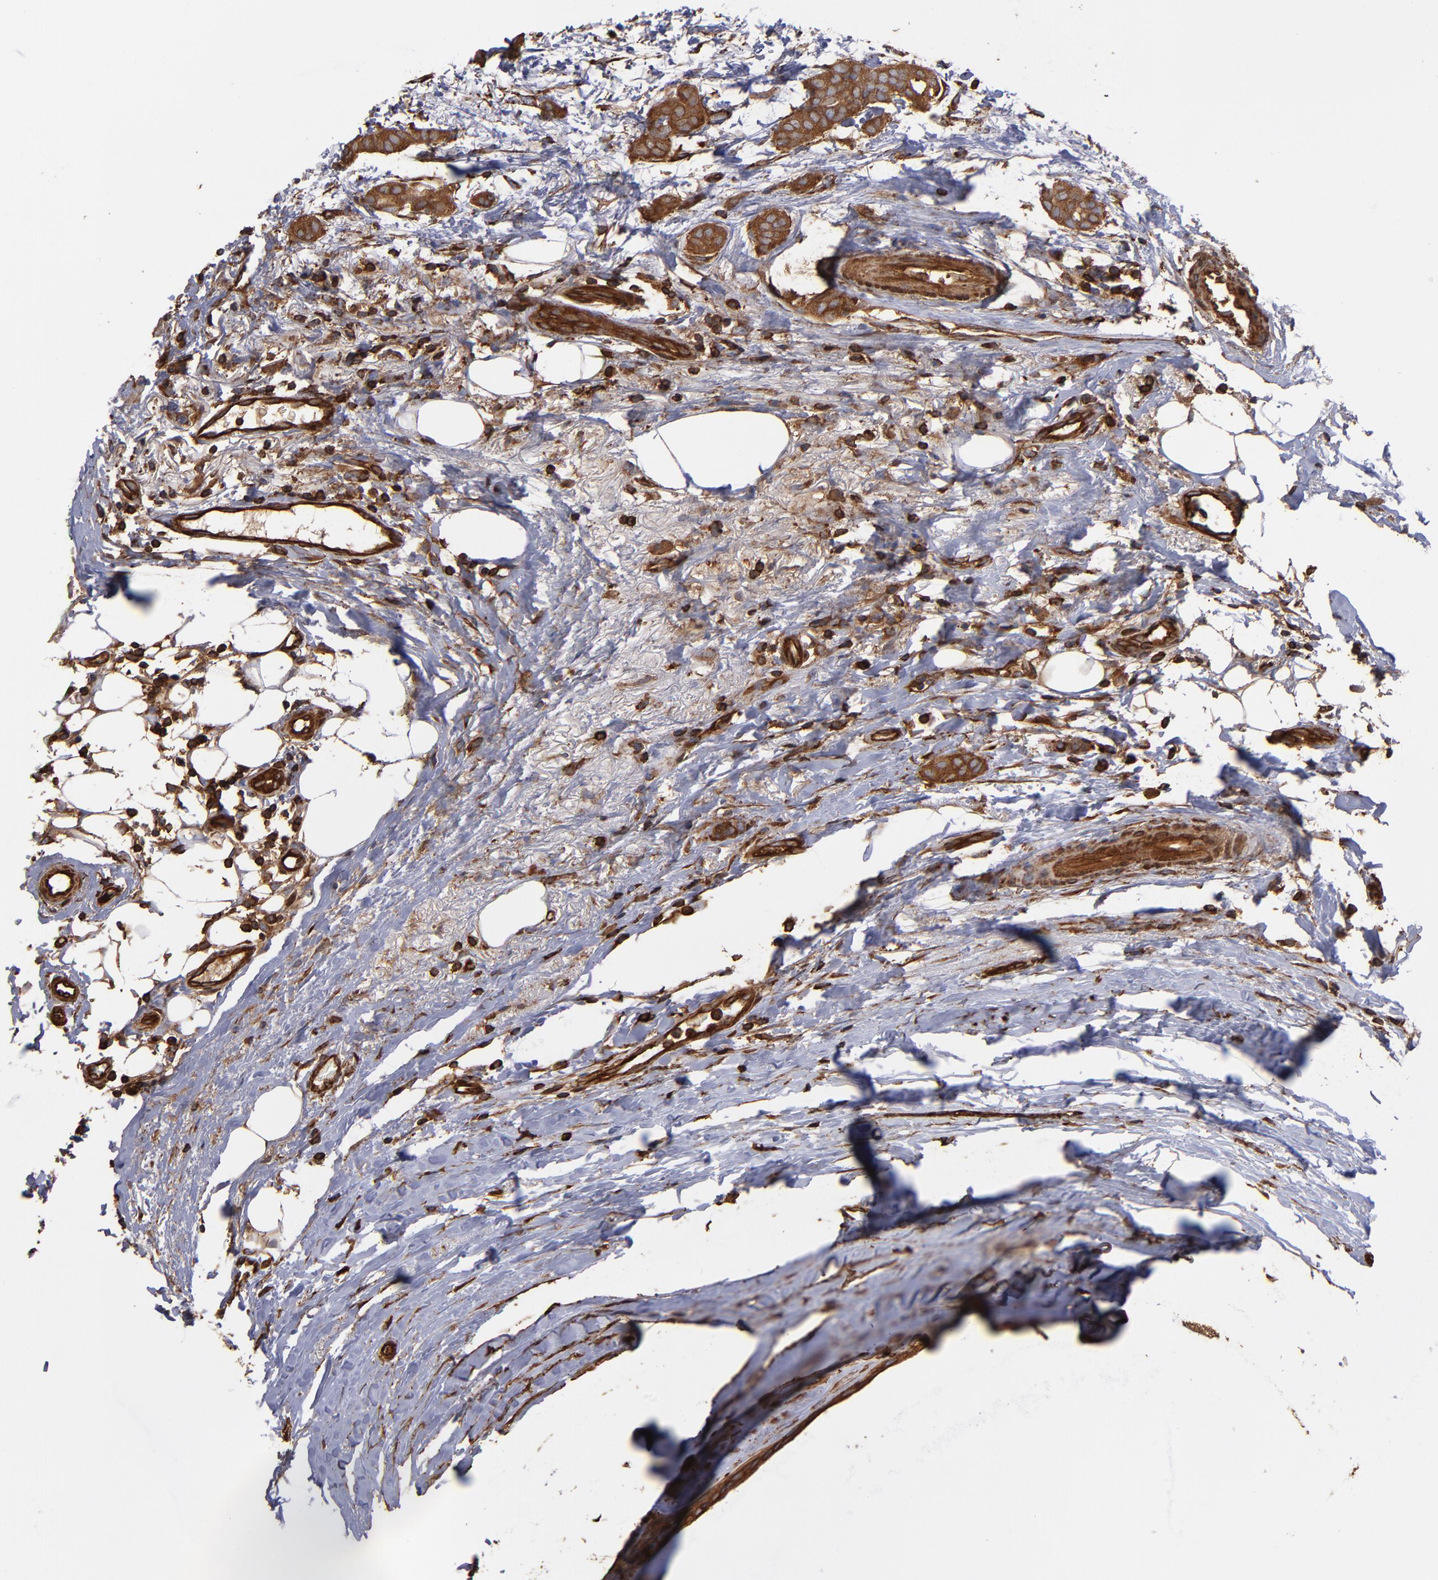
{"staining": {"intensity": "strong", "quantity": ">75%", "location": "cytoplasmic/membranous"}, "tissue": "breast cancer", "cell_type": "Tumor cells", "image_type": "cancer", "snomed": [{"axis": "morphology", "description": "Duct carcinoma"}, {"axis": "topography", "description": "Breast"}], "caption": "IHC (DAB (3,3'-diaminobenzidine)) staining of human breast cancer (intraductal carcinoma) demonstrates strong cytoplasmic/membranous protein staining in about >75% of tumor cells. Using DAB (brown) and hematoxylin (blue) stains, captured at high magnification using brightfield microscopy.", "gene": "ACTN4", "patient": {"sex": "female", "age": 54}}